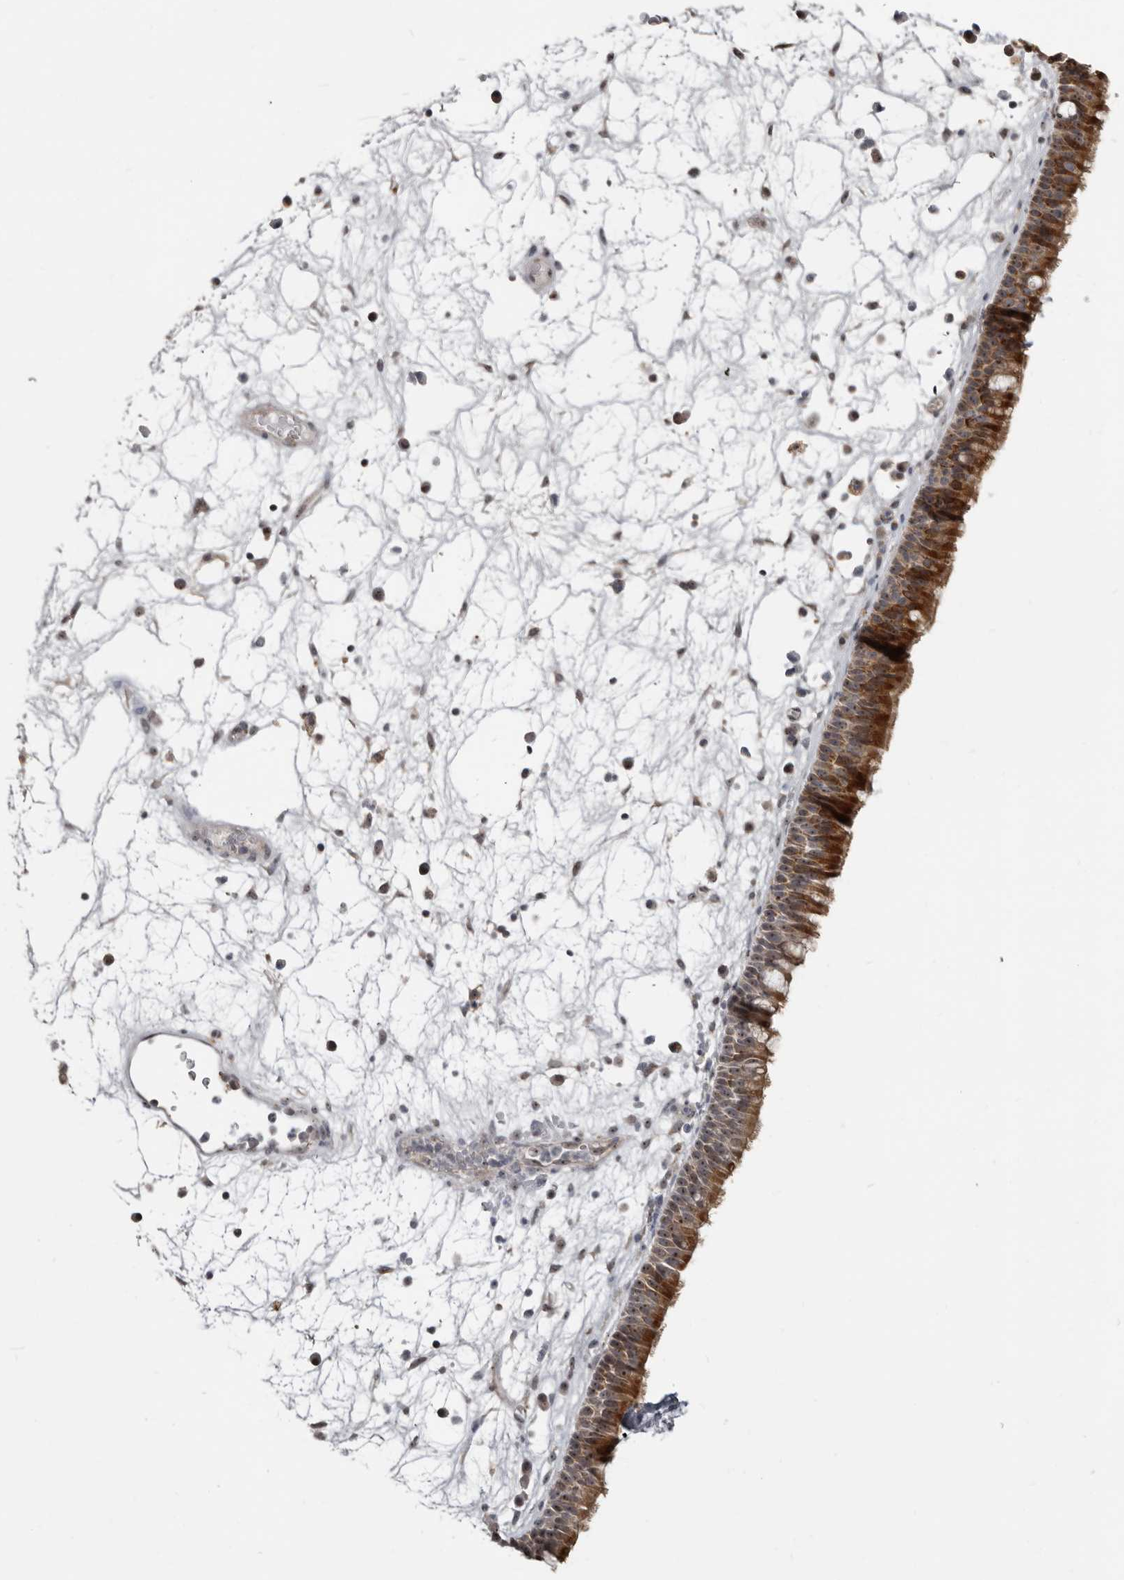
{"staining": {"intensity": "strong", "quantity": ">75%", "location": "cytoplasmic/membranous"}, "tissue": "nasopharynx", "cell_type": "Respiratory epithelial cells", "image_type": "normal", "snomed": [{"axis": "morphology", "description": "Normal tissue, NOS"}, {"axis": "morphology", "description": "Inflammation, NOS"}, {"axis": "morphology", "description": "Malignant melanoma, Metastatic site"}, {"axis": "topography", "description": "Nasopharynx"}], "caption": "IHC of benign human nasopharynx reveals high levels of strong cytoplasmic/membranous staining in approximately >75% of respiratory epithelial cells. Nuclei are stained in blue.", "gene": "BAD", "patient": {"sex": "male", "age": 70}}